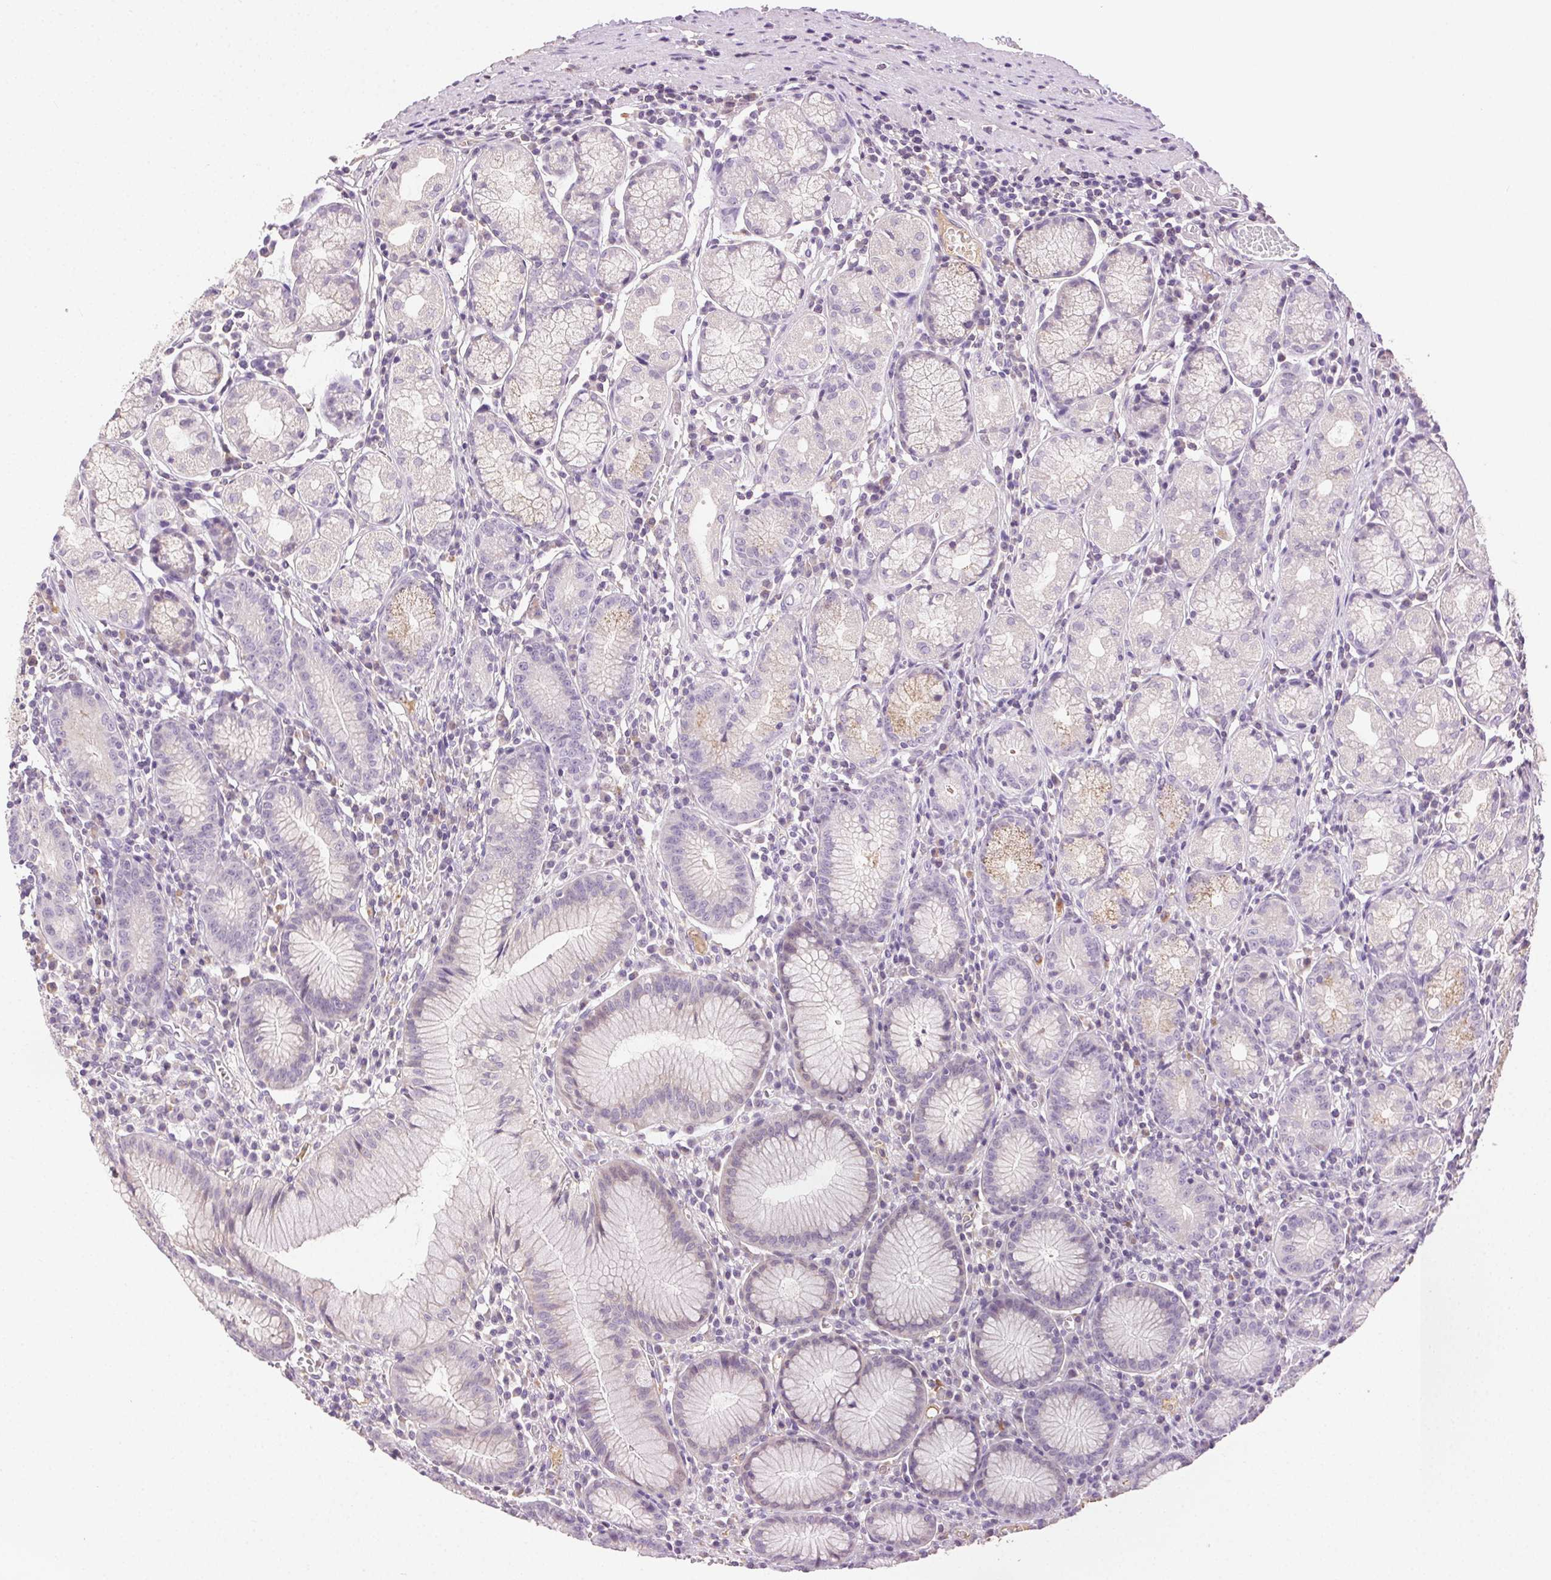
{"staining": {"intensity": "weak", "quantity": "<25%", "location": "cytoplasmic/membranous"}, "tissue": "stomach", "cell_type": "Glandular cells", "image_type": "normal", "snomed": [{"axis": "morphology", "description": "Normal tissue, NOS"}, {"axis": "topography", "description": "Stomach"}], "caption": "Image shows no protein positivity in glandular cells of benign stomach.", "gene": "BPIFB2", "patient": {"sex": "male", "age": 55}}